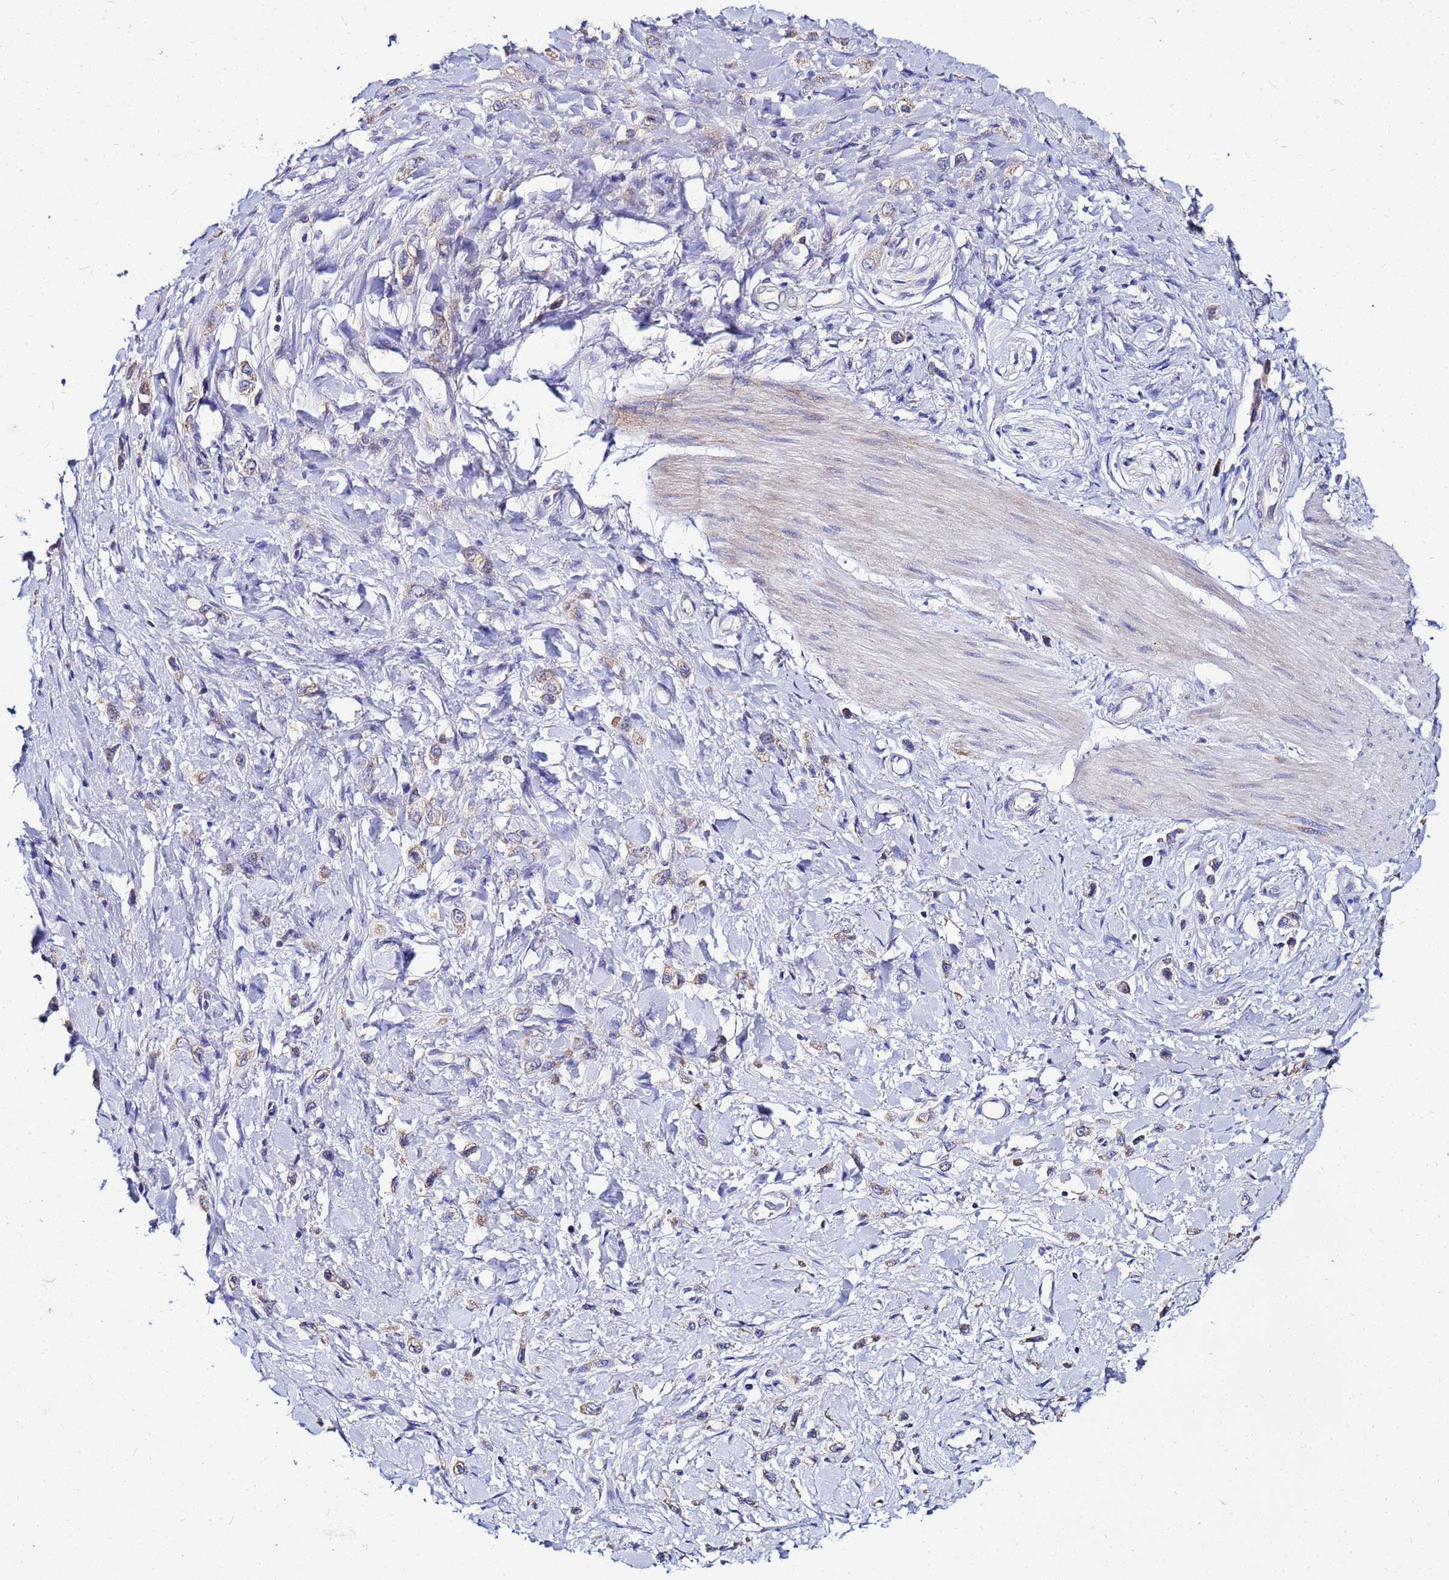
{"staining": {"intensity": "weak", "quantity": "25%-75%", "location": "cytoplasmic/membranous"}, "tissue": "stomach cancer", "cell_type": "Tumor cells", "image_type": "cancer", "snomed": [{"axis": "morphology", "description": "Adenocarcinoma, NOS"}, {"axis": "topography", "description": "Stomach"}], "caption": "Stomach cancer (adenocarcinoma) stained for a protein shows weak cytoplasmic/membranous positivity in tumor cells.", "gene": "FAHD2A", "patient": {"sex": "female", "age": 65}}